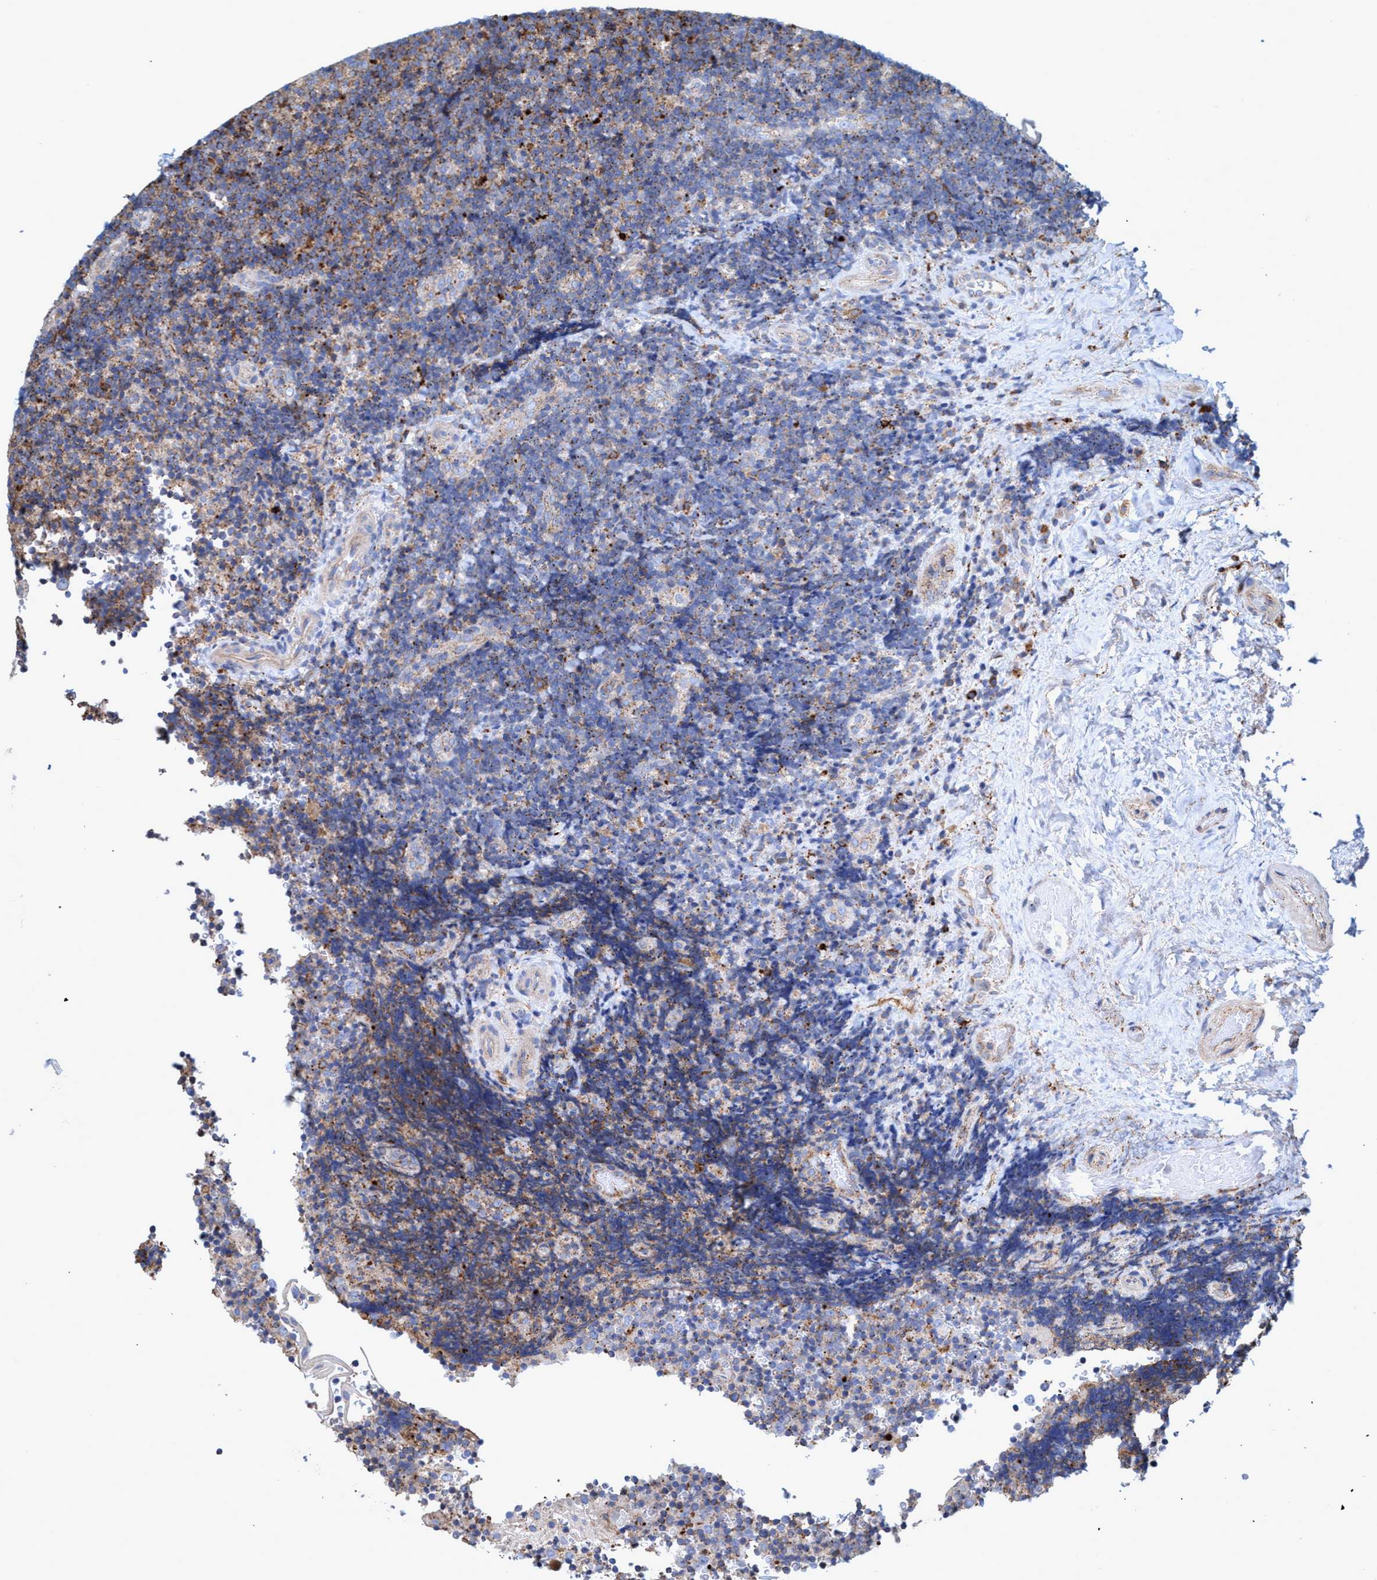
{"staining": {"intensity": "moderate", "quantity": "25%-75%", "location": "cytoplasmic/membranous"}, "tissue": "lymphoma", "cell_type": "Tumor cells", "image_type": "cancer", "snomed": [{"axis": "morphology", "description": "Malignant lymphoma, non-Hodgkin's type, High grade"}, {"axis": "topography", "description": "Tonsil"}], "caption": "Lymphoma stained for a protein exhibits moderate cytoplasmic/membranous positivity in tumor cells.", "gene": "TRIM65", "patient": {"sex": "female", "age": 36}}